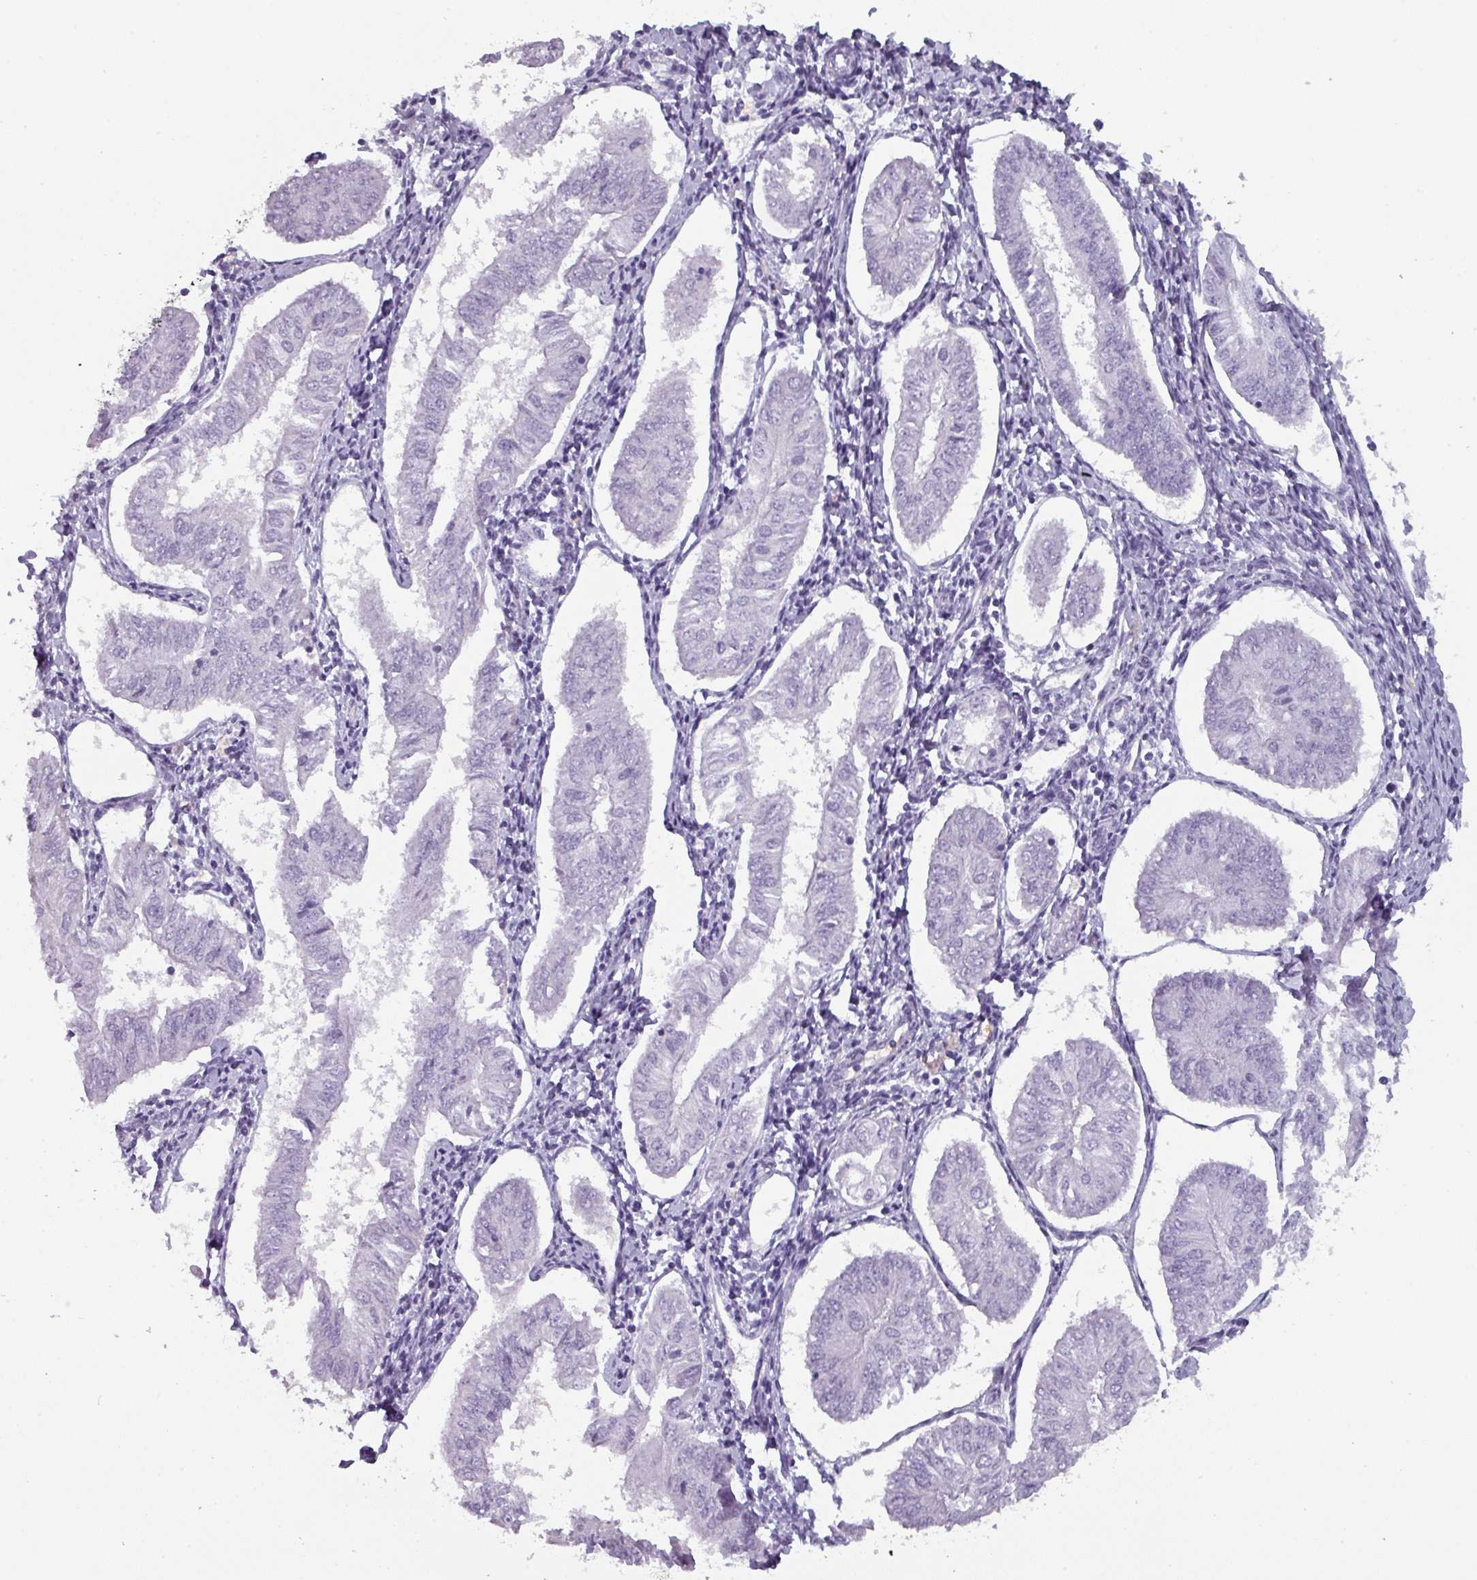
{"staining": {"intensity": "negative", "quantity": "none", "location": "none"}, "tissue": "endometrial cancer", "cell_type": "Tumor cells", "image_type": "cancer", "snomed": [{"axis": "morphology", "description": "Adenocarcinoma, NOS"}, {"axis": "topography", "description": "Endometrium"}], "caption": "Adenocarcinoma (endometrial) was stained to show a protein in brown. There is no significant staining in tumor cells. (DAB IHC with hematoxylin counter stain).", "gene": "AREL1", "patient": {"sex": "female", "age": 58}}